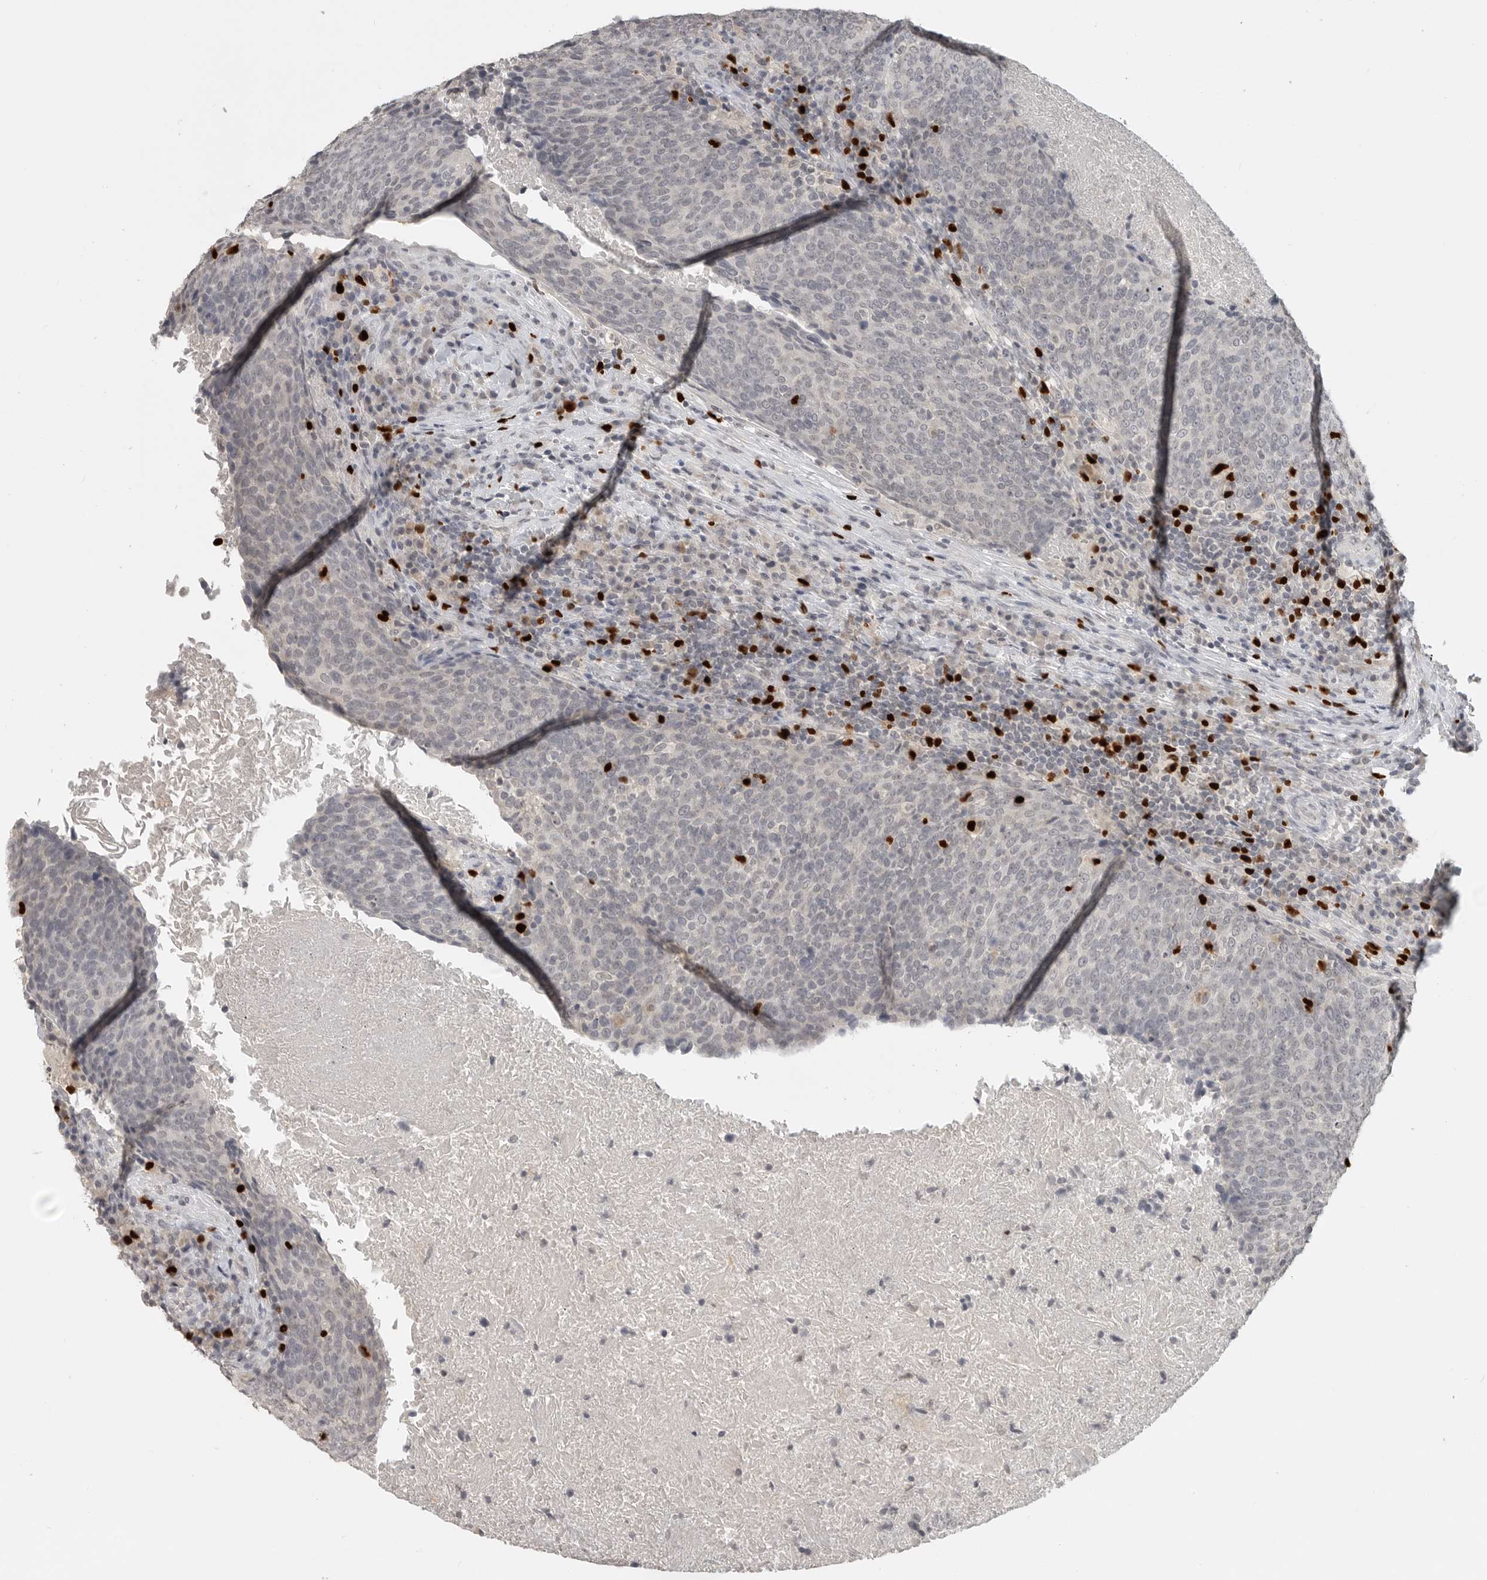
{"staining": {"intensity": "negative", "quantity": "none", "location": "none"}, "tissue": "head and neck cancer", "cell_type": "Tumor cells", "image_type": "cancer", "snomed": [{"axis": "morphology", "description": "Squamous cell carcinoma, NOS"}, {"axis": "morphology", "description": "Squamous cell carcinoma, metastatic, NOS"}, {"axis": "topography", "description": "Lymph node"}, {"axis": "topography", "description": "Head-Neck"}], "caption": "A histopathology image of head and neck cancer stained for a protein shows no brown staining in tumor cells.", "gene": "FOXP3", "patient": {"sex": "male", "age": 62}}